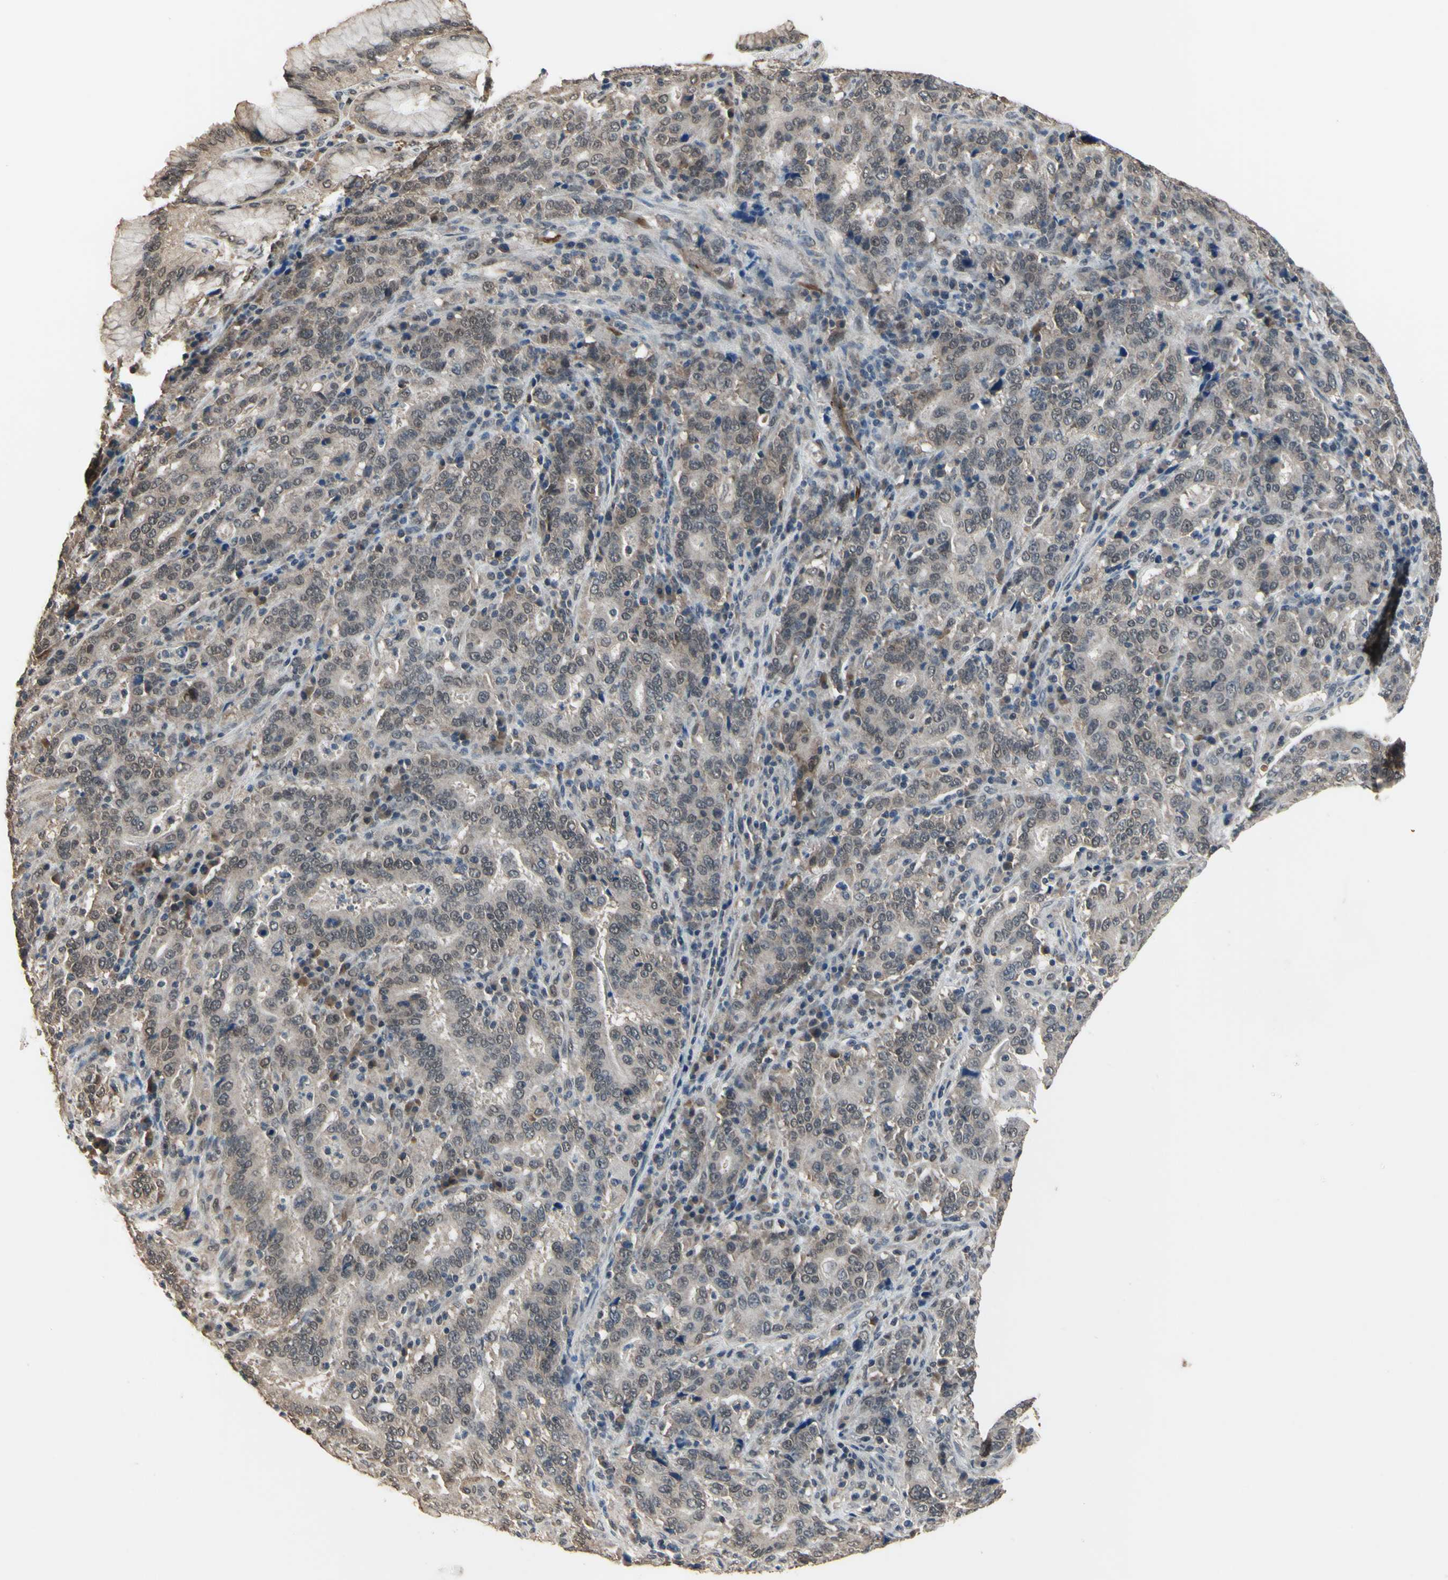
{"staining": {"intensity": "weak", "quantity": "25%-75%", "location": "cytoplasmic/membranous,nuclear"}, "tissue": "stomach cancer", "cell_type": "Tumor cells", "image_type": "cancer", "snomed": [{"axis": "morphology", "description": "Normal tissue, NOS"}, {"axis": "morphology", "description": "Adenocarcinoma, NOS"}, {"axis": "topography", "description": "Stomach, upper"}, {"axis": "topography", "description": "Stomach"}], "caption": "IHC staining of adenocarcinoma (stomach), which exhibits low levels of weak cytoplasmic/membranous and nuclear staining in approximately 25%-75% of tumor cells indicating weak cytoplasmic/membranous and nuclear protein staining. The staining was performed using DAB (brown) for protein detection and nuclei were counterstained in hematoxylin (blue).", "gene": "ZNF174", "patient": {"sex": "male", "age": 59}}